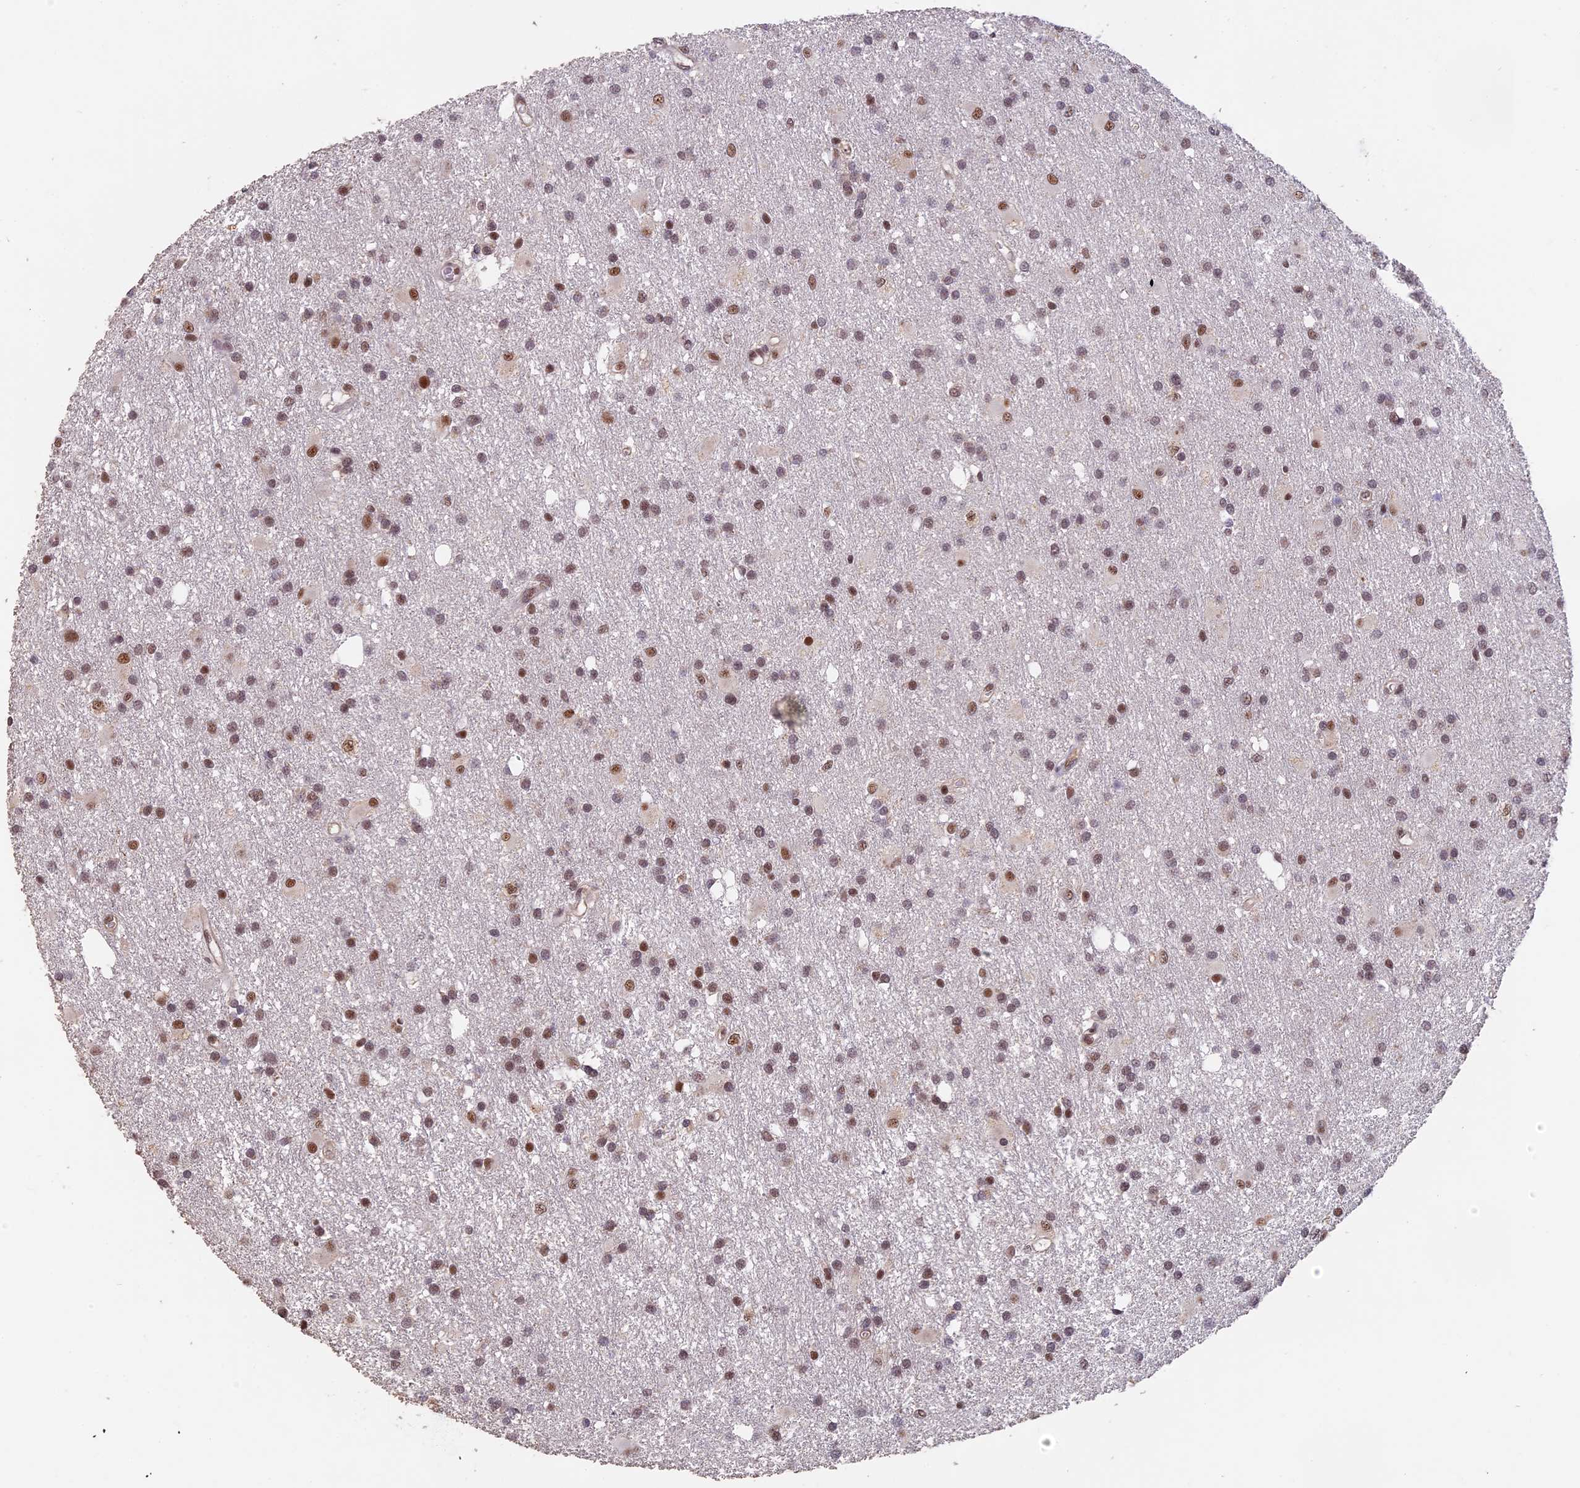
{"staining": {"intensity": "moderate", "quantity": "25%-75%", "location": "nuclear"}, "tissue": "glioma", "cell_type": "Tumor cells", "image_type": "cancer", "snomed": [{"axis": "morphology", "description": "Glioma, malignant, High grade"}, {"axis": "topography", "description": "Brain"}], "caption": "DAB (3,3'-diaminobenzidine) immunohistochemical staining of glioma reveals moderate nuclear protein positivity in about 25%-75% of tumor cells.", "gene": "MORF4L1", "patient": {"sex": "male", "age": 77}}